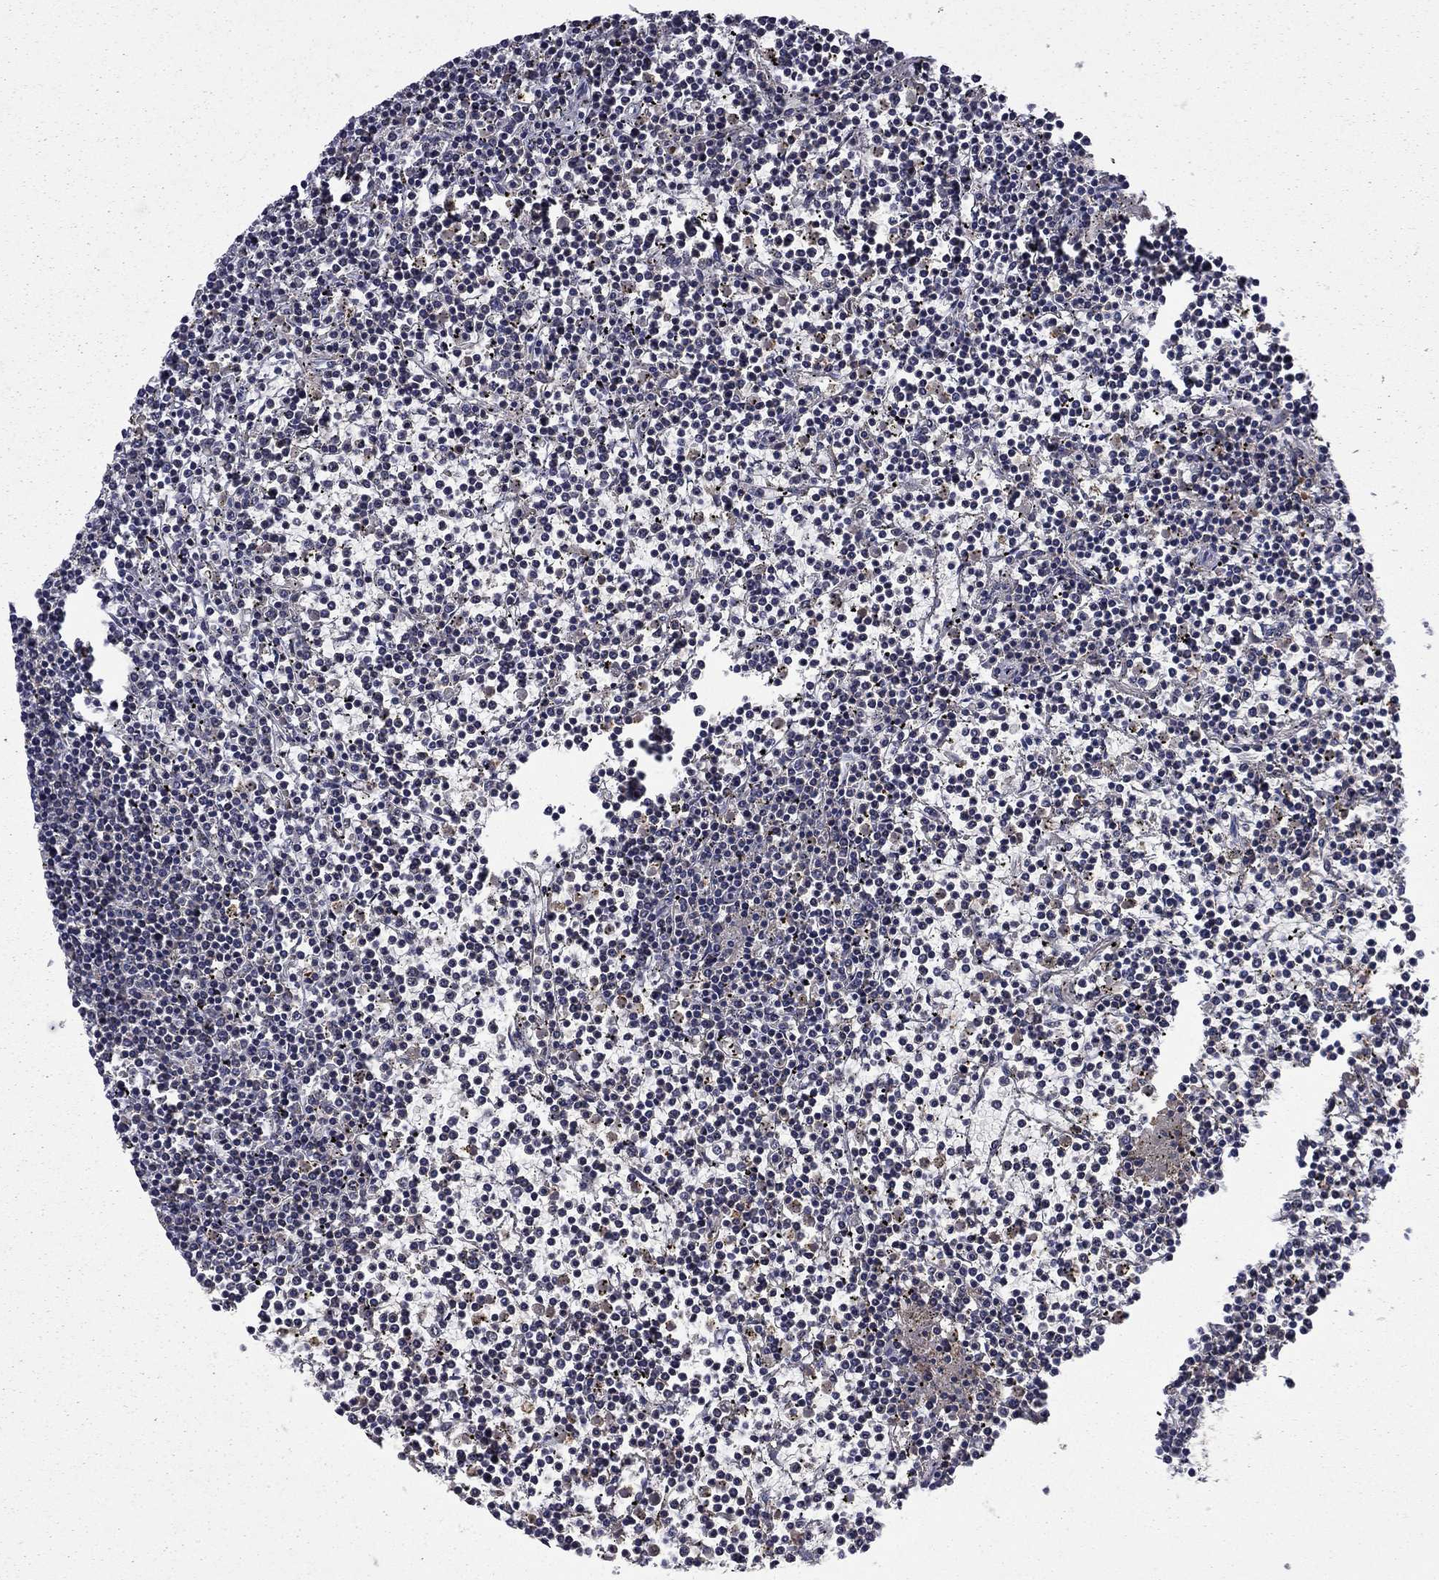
{"staining": {"intensity": "negative", "quantity": "none", "location": "none"}, "tissue": "lymphoma", "cell_type": "Tumor cells", "image_type": "cancer", "snomed": [{"axis": "morphology", "description": "Malignant lymphoma, non-Hodgkin's type, Low grade"}, {"axis": "topography", "description": "Spleen"}], "caption": "Low-grade malignant lymphoma, non-Hodgkin's type stained for a protein using immunohistochemistry (IHC) shows no expression tumor cells.", "gene": "CEACAM7", "patient": {"sex": "female", "age": 19}}